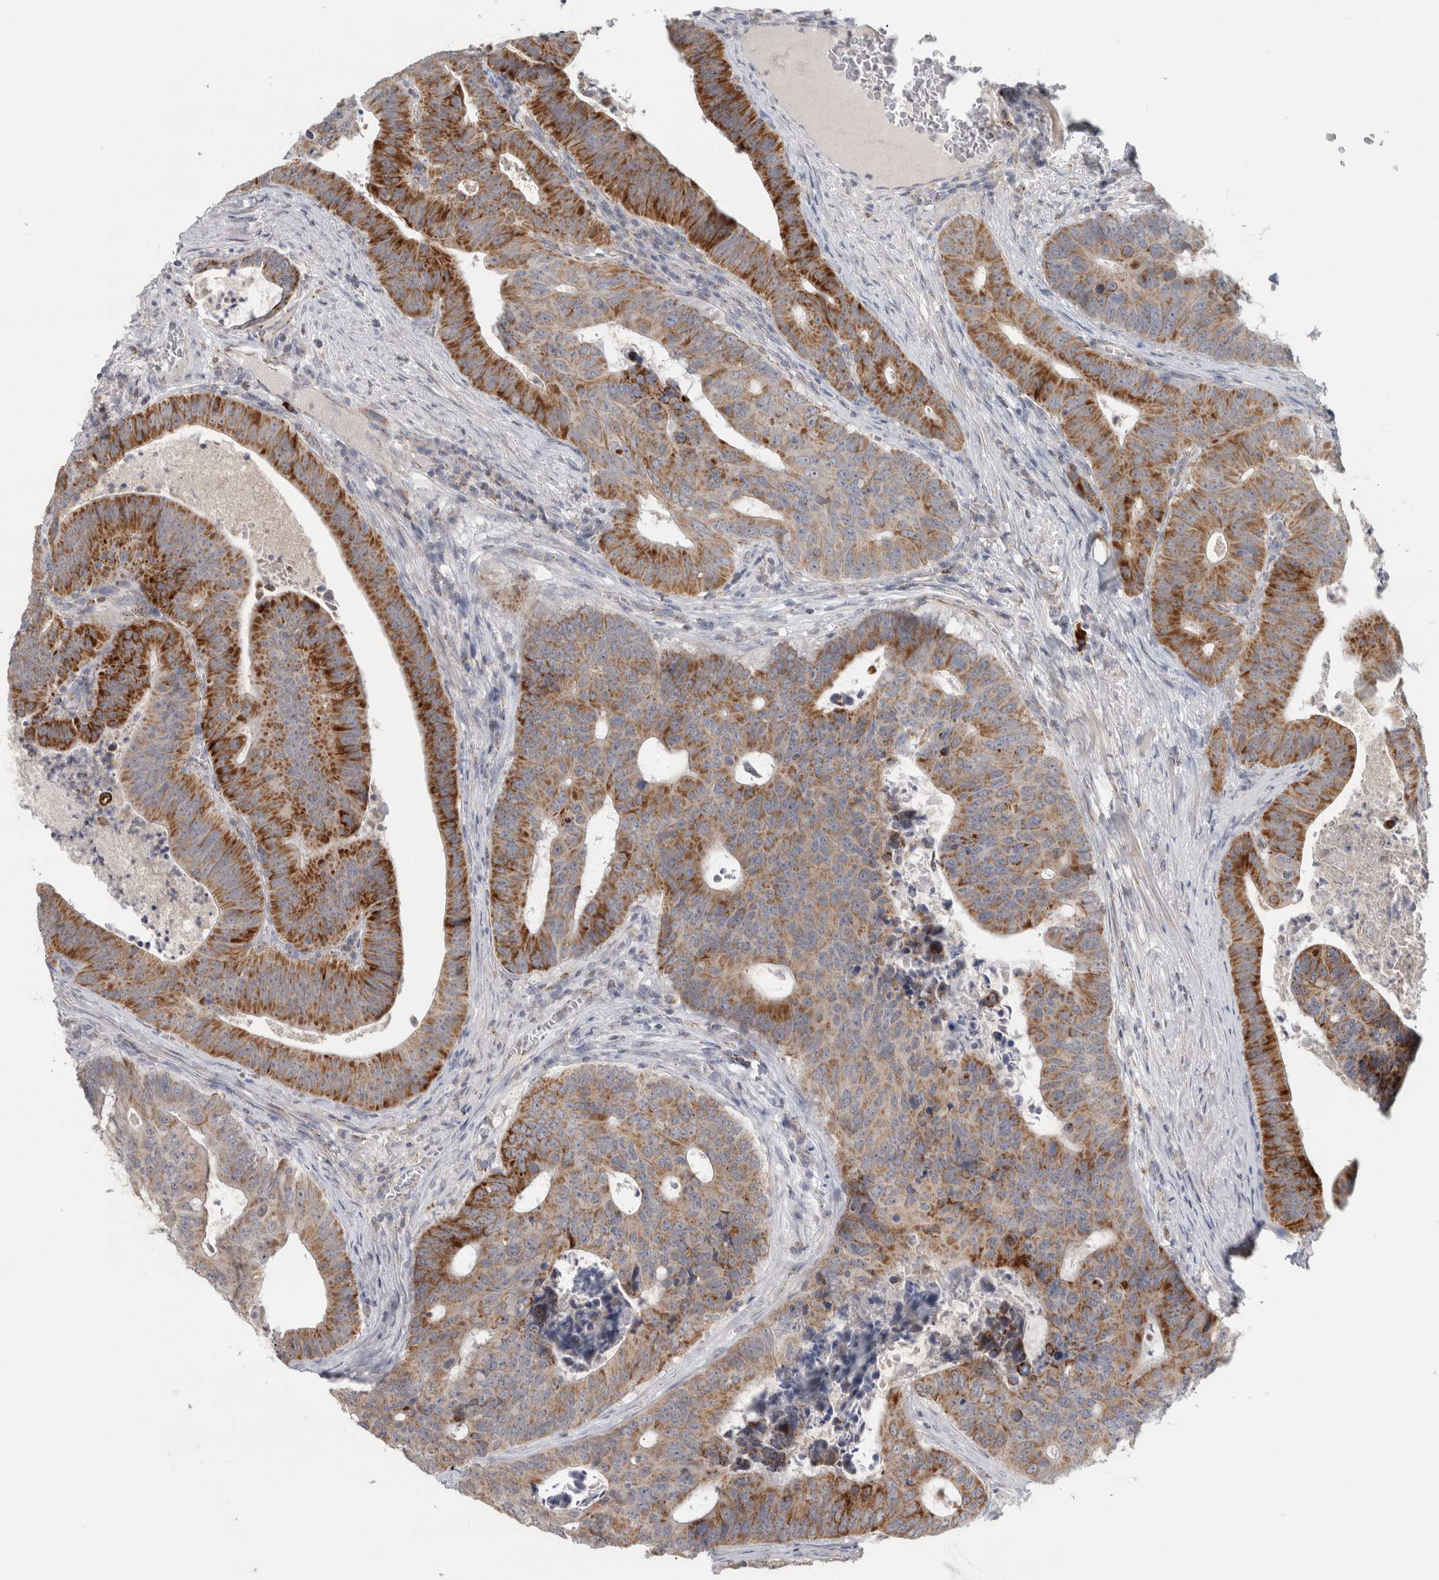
{"staining": {"intensity": "strong", "quantity": ">75%", "location": "cytoplasmic/membranous"}, "tissue": "colorectal cancer", "cell_type": "Tumor cells", "image_type": "cancer", "snomed": [{"axis": "morphology", "description": "Adenocarcinoma, NOS"}, {"axis": "topography", "description": "Colon"}], "caption": "Strong cytoplasmic/membranous expression for a protein is appreciated in approximately >75% of tumor cells of colorectal cancer using IHC.", "gene": "RAB18", "patient": {"sex": "male", "age": 87}}